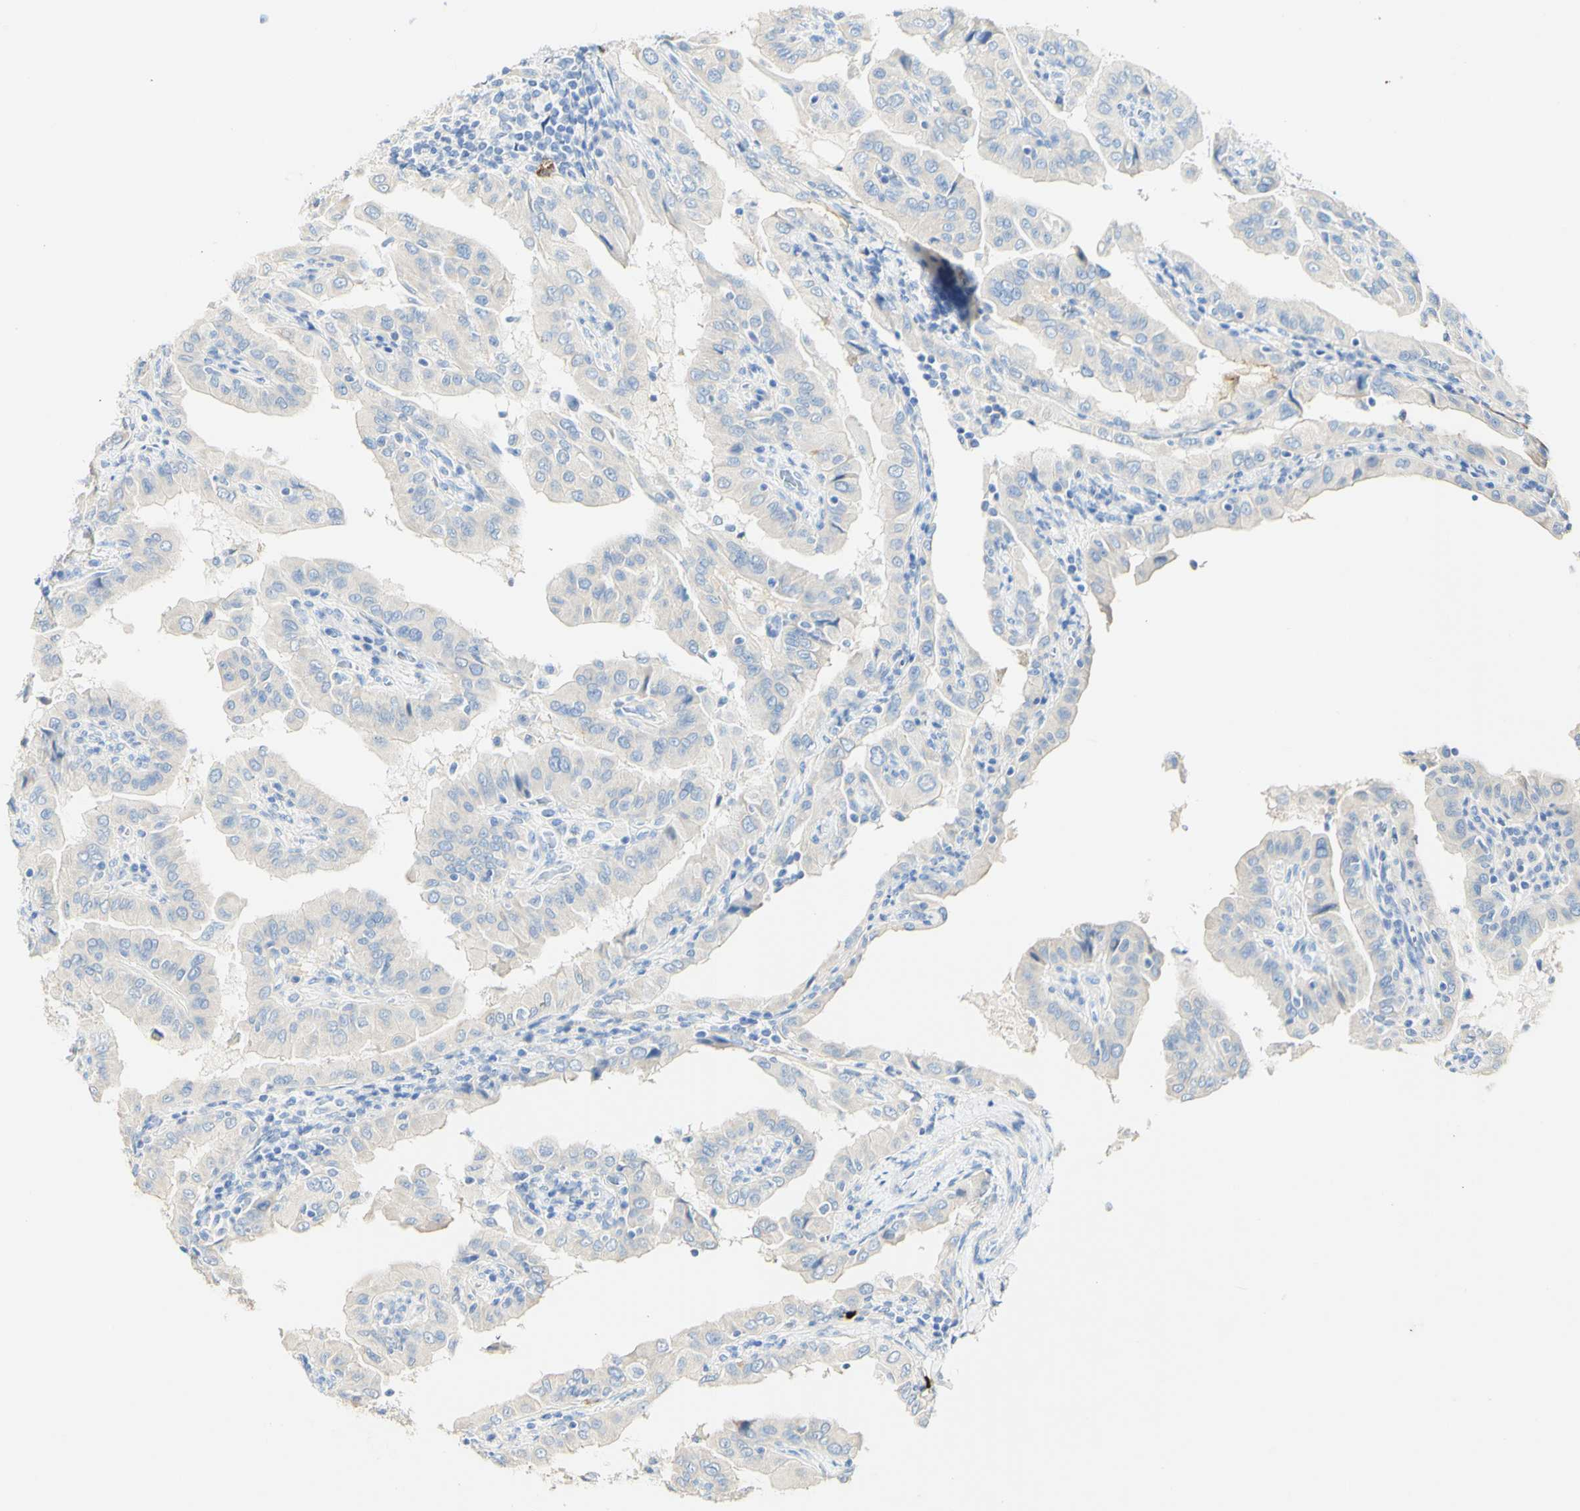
{"staining": {"intensity": "negative", "quantity": "none", "location": "none"}, "tissue": "thyroid cancer", "cell_type": "Tumor cells", "image_type": "cancer", "snomed": [{"axis": "morphology", "description": "Papillary adenocarcinoma, NOS"}, {"axis": "topography", "description": "Thyroid gland"}], "caption": "High magnification brightfield microscopy of thyroid cancer stained with DAB (brown) and counterstained with hematoxylin (blue): tumor cells show no significant positivity. (Stains: DAB immunohistochemistry (IHC) with hematoxylin counter stain, Microscopy: brightfield microscopy at high magnification).", "gene": "PIGR", "patient": {"sex": "male", "age": 33}}